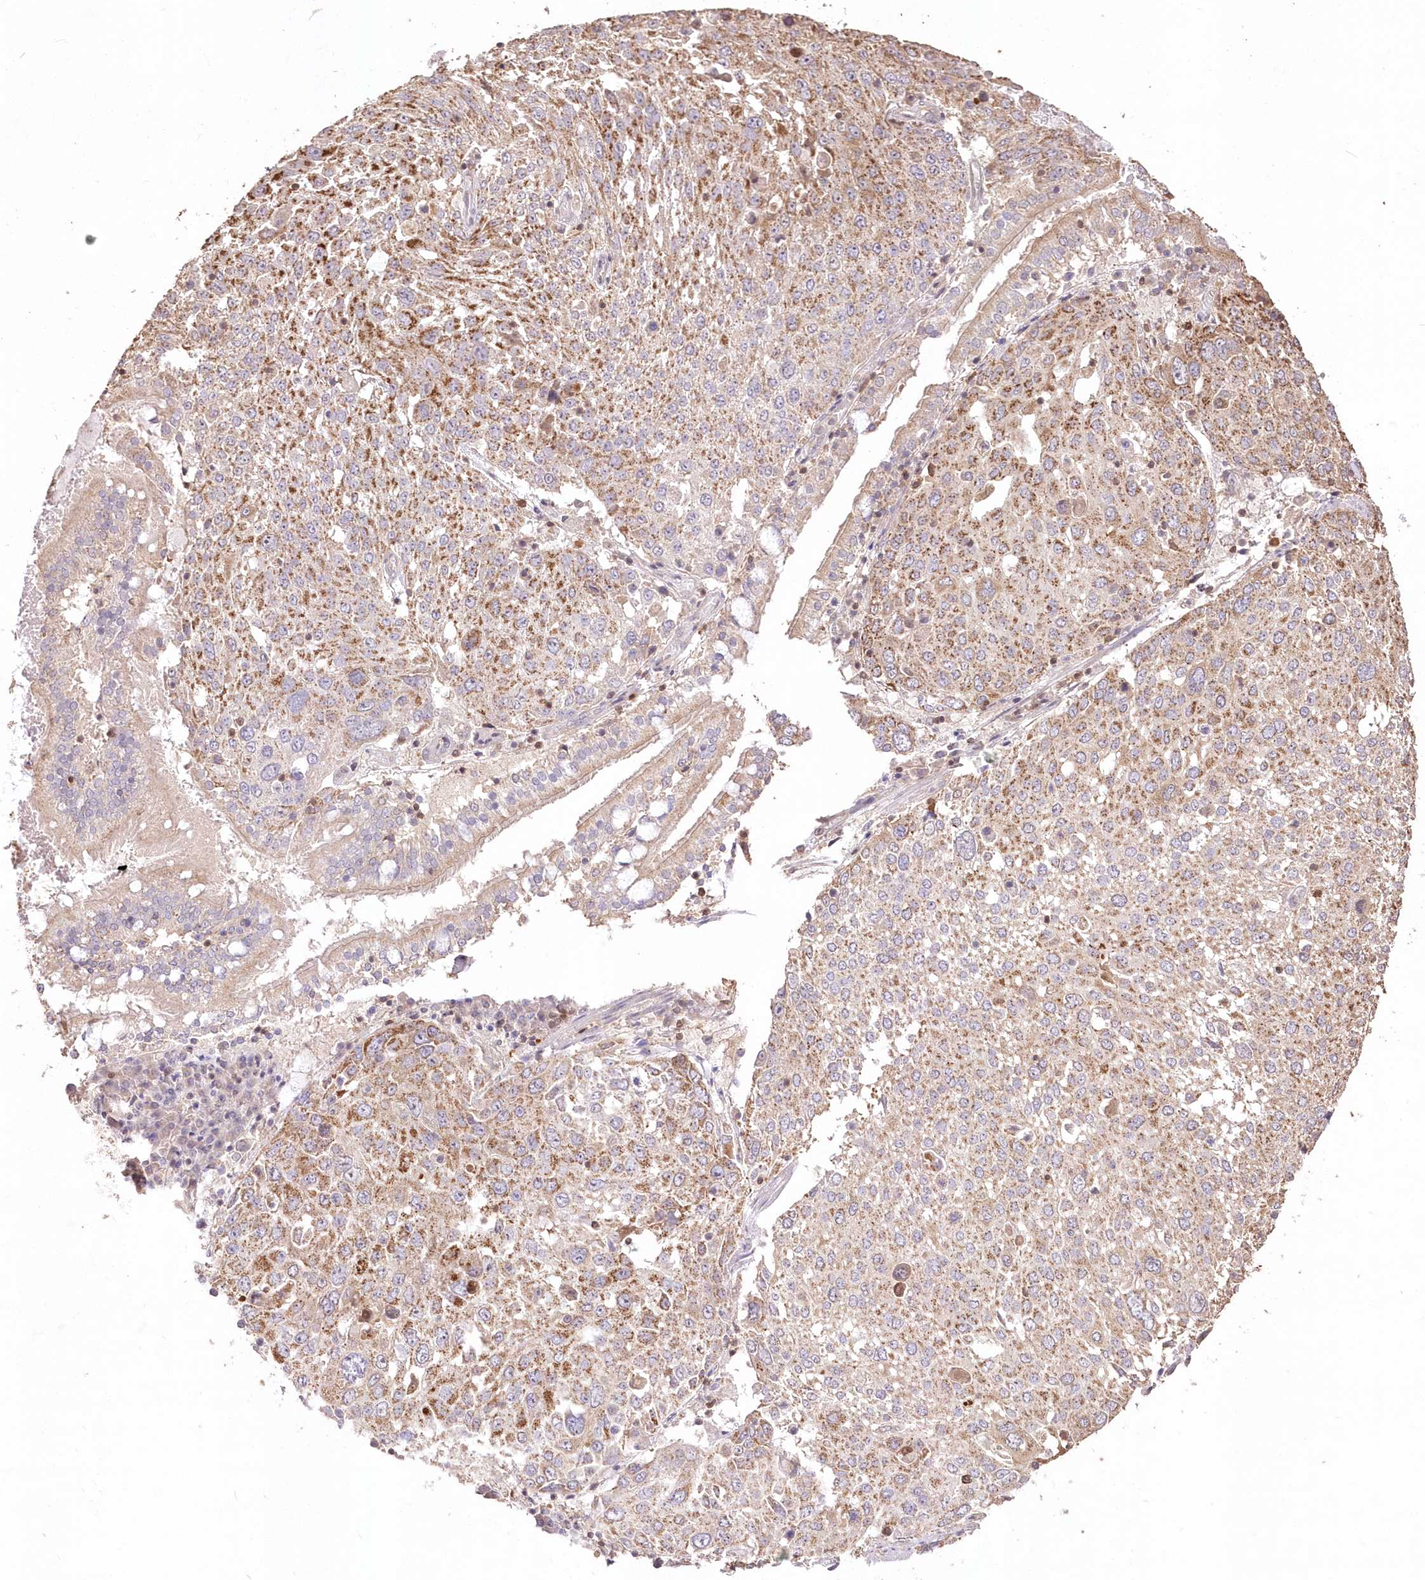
{"staining": {"intensity": "moderate", "quantity": ">75%", "location": "cytoplasmic/membranous"}, "tissue": "lung cancer", "cell_type": "Tumor cells", "image_type": "cancer", "snomed": [{"axis": "morphology", "description": "Squamous cell carcinoma, NOS"}, {"axis": "topography", "description": "Lung"}], "caption": "This micrograph shows lung squamous cell carcinoma stained with immunohistochemistry (IHC) to label a protein in brown. The cytoplasmic/membranous of tumor cells show moderate positivity for the protein. Nuclei are counter-stained blue.", "gene": "STK17B", "patient": {"sex": "male", "age": 65}}